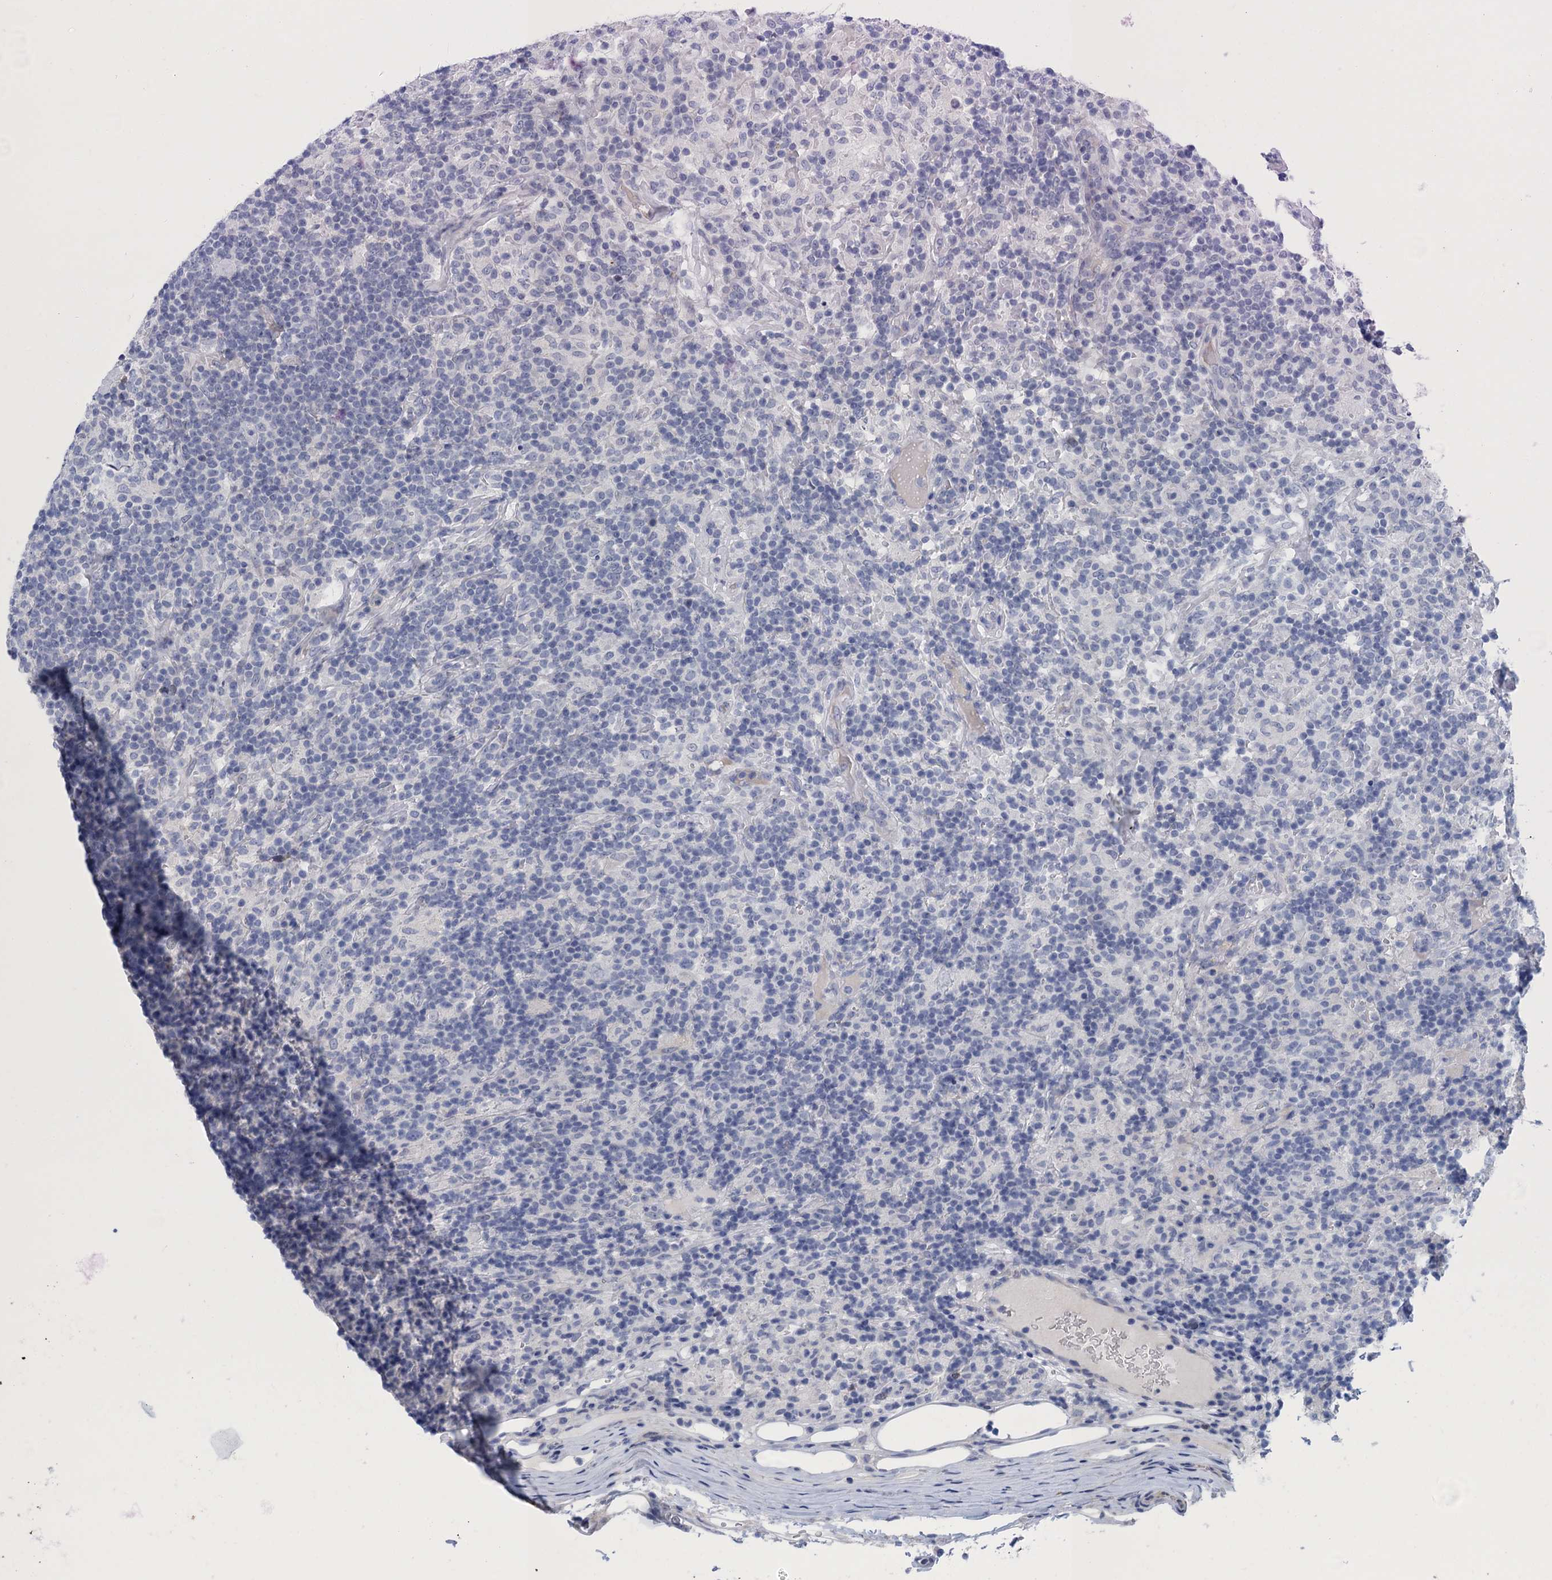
{"staining": {"intensity": "negative", "quantity": "none", "location": "none"}, "tissue": "lymphoma", "cell_type": "Tumor cells", "image_type": "cancer", "snomed": [{"axis": "morphology", "description": "Hodgkin's disease, NOS"}, {"axis": "topography", "description": "Lymph node"}], "caption": "Immunohistochemical staining of lymphoma shows no significant expression in tumor cells. (Stains: DAB (3,3'-diaminobenzidine) immunohistochemistry (IHC) with hematoxylin counter stain, Microscopy: brightfield microscopy at high magnification).", "gene": "SCEL", "patient": {"sex": "male", "age": 70}}